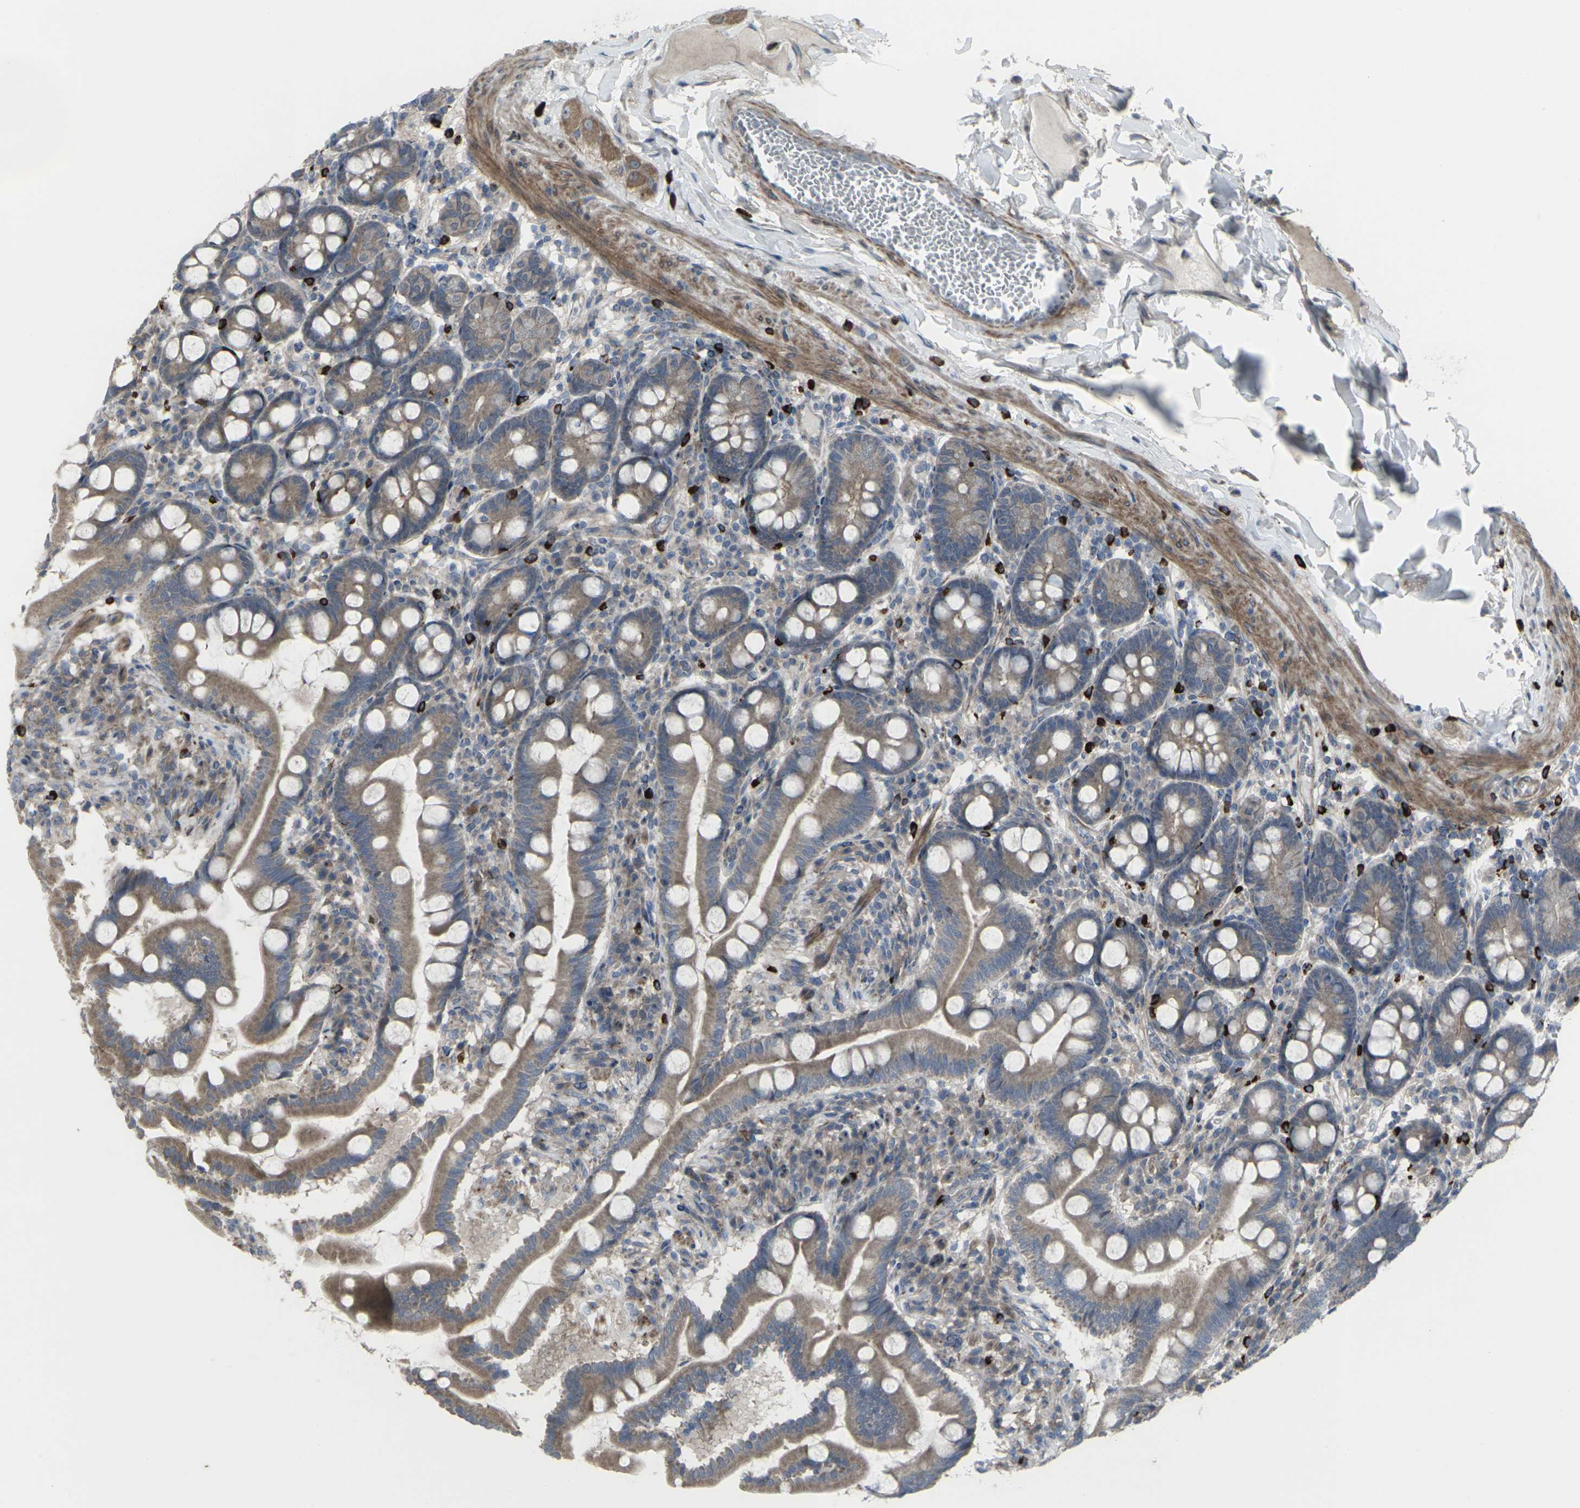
{"staining": {"intensity": "moderate", "quantity": ">75%", "location": "cytoplasmic/membranous"}, "tissue": "duodenum", "cell_type": "Glandular cells", "image_type": "normal", "snomed": [{"axis": "morphology", "description": "Normal tissue, NOS"}, {"axis": "topography", "description": "Duodenum"}], "caption": "Immunohistochemical staining of benign human duodenum shows moderate cytoplasmic/membranous protein expression in approximately >75% of glandular cells. (Brightfield microscopy of DAB IHC at high magnification).", "gene": "CCR10", "patient": {"sex": "male", "age": 50}}